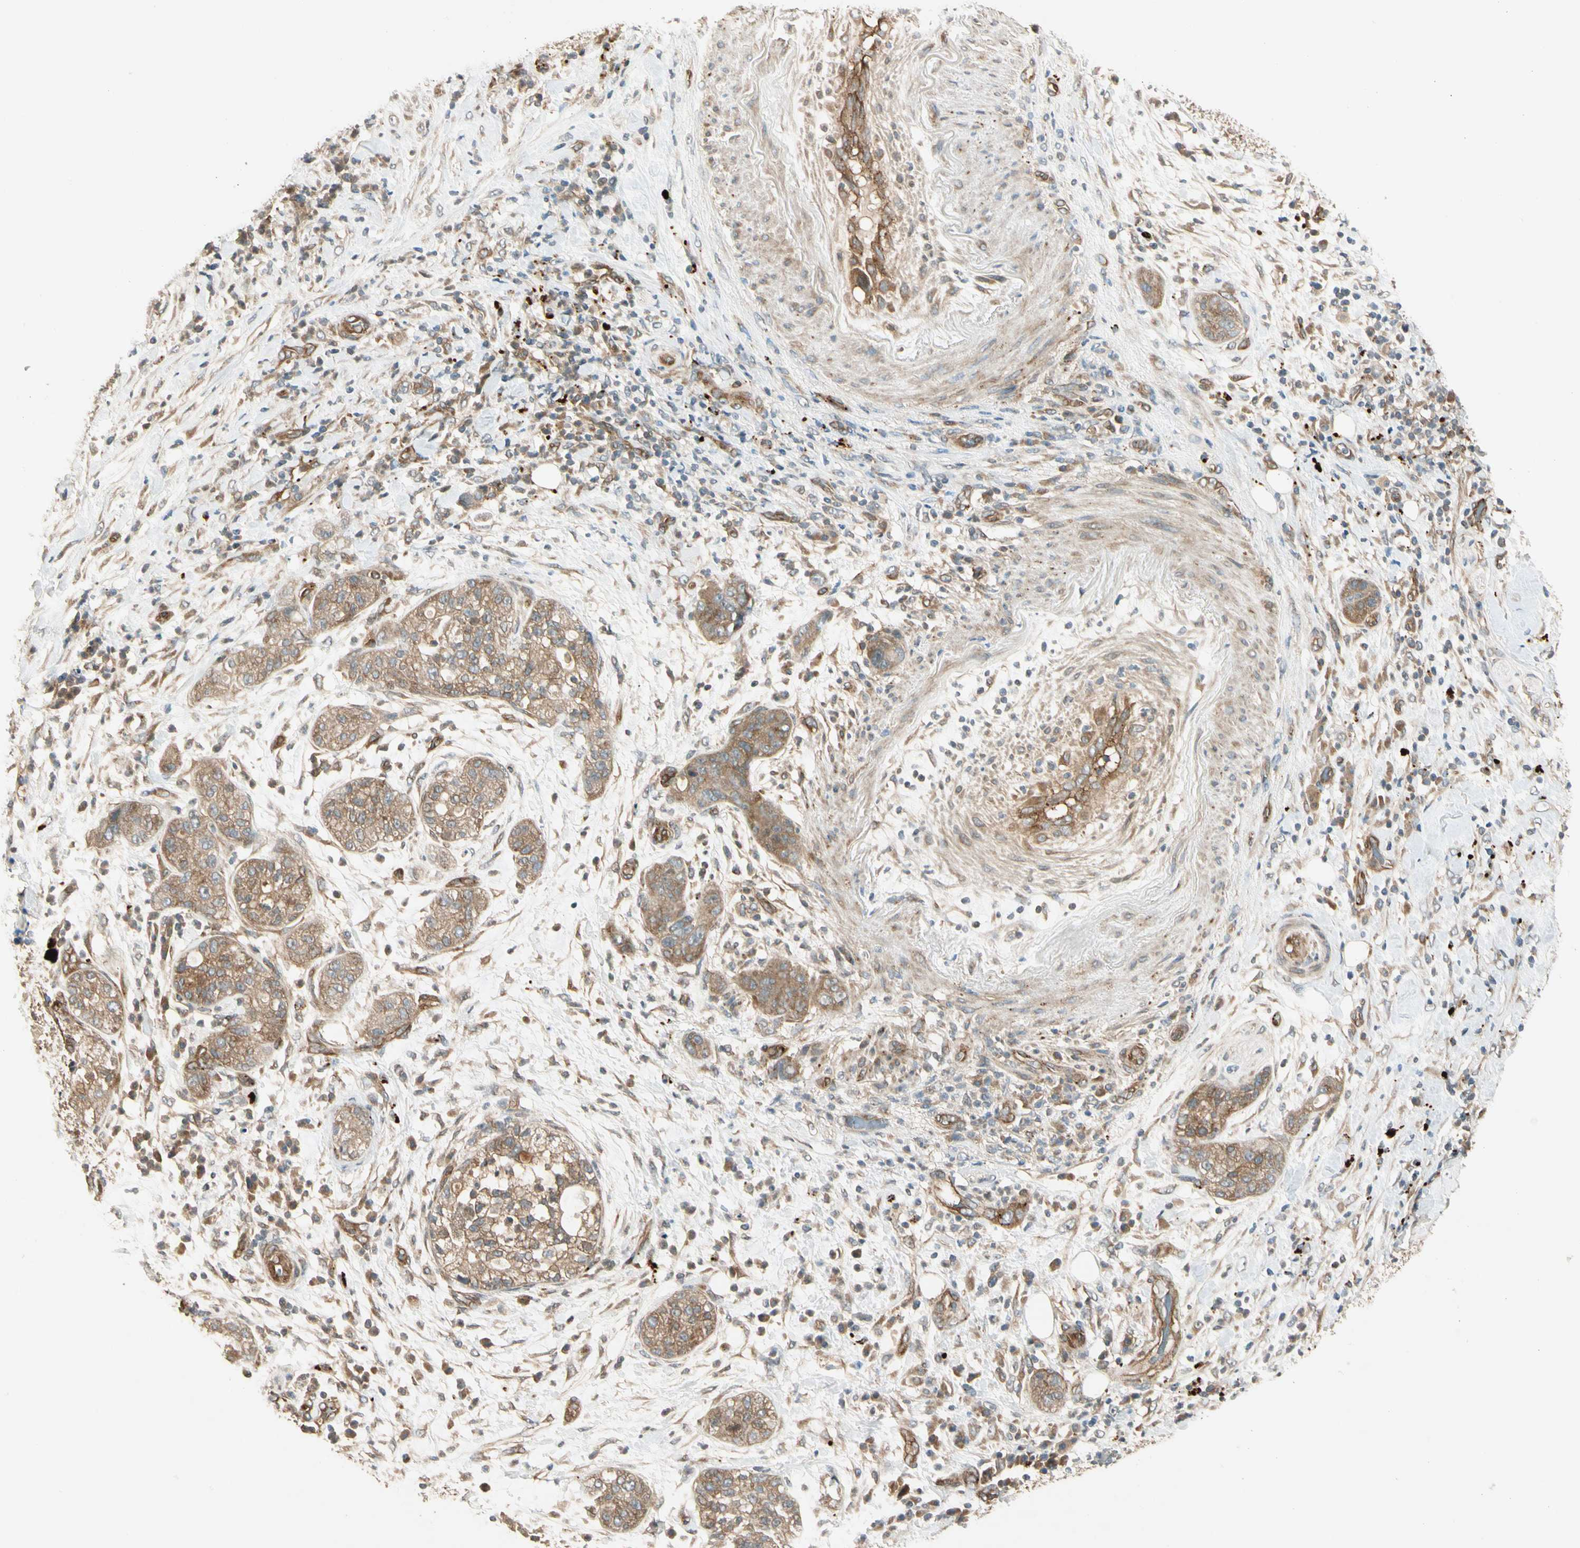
{"staining": {"intensity": "weak", "quantity": ">75%", "location": "cytoplasmic/membranous"}, "tissue": "pancreatic cancer", "cell_type": "Tumor cells", "image_type": "cancer", "snomed": [{"axis": "morphology", "description": "Adenocarcinoma, NOS"}, {"axis": "topography", "description": "Pancreas"}], "caption": "This photomicrograph exhibits IHC staining of human adenocarcinoma (pancreatic), with low weak cytoplasmic/membranous expression in about >75% of tumor cells.", "gene": "ROCK2", "patient": {"sex": "female", "age": 78}}